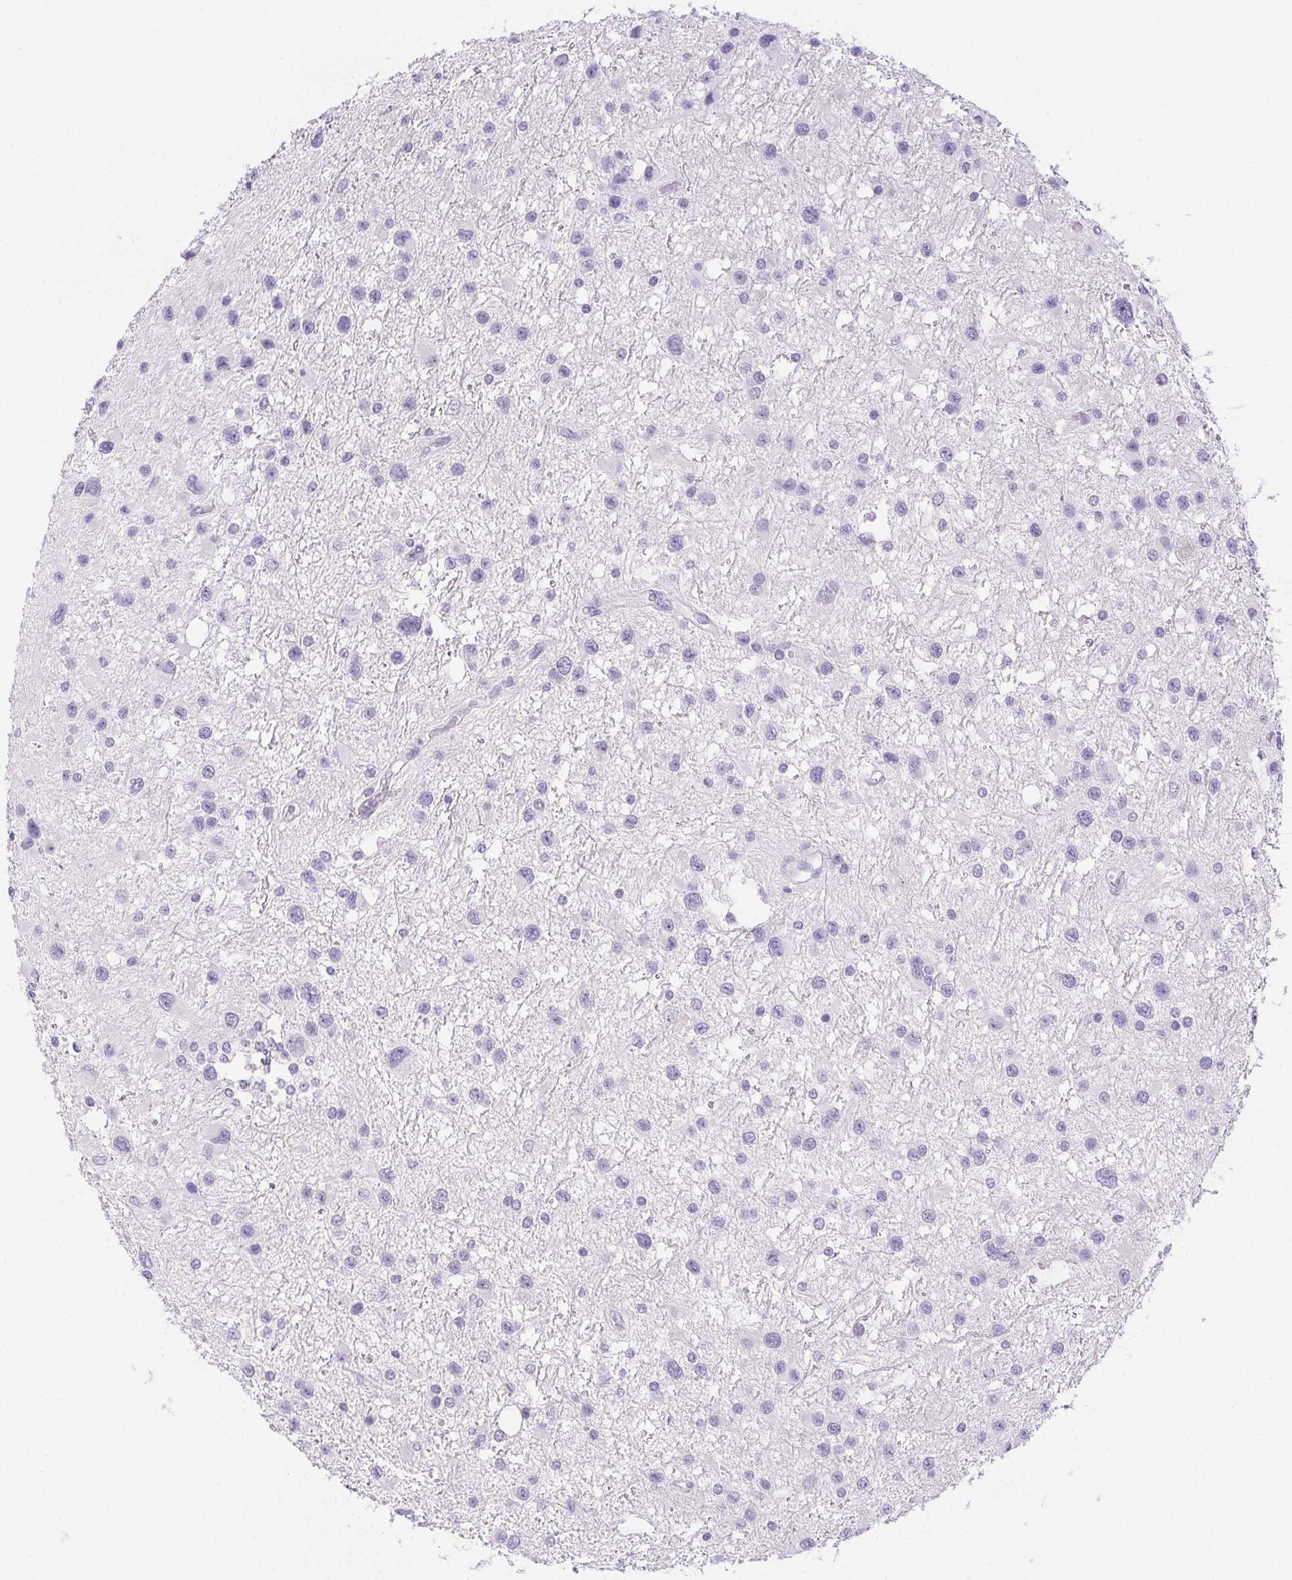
{"staining": {"intensity": "negative", "quantity": "none", "location": "none"}, "tissue": "glioma", "cell_type": "Tumor cells", "image_type": "cancer", "snomed": [{"axis": "morphology", "description": "Glioma, malignant, Low grade"}, {"axis": "topography", "description": "Brain"}], "caption": "Micrograph shows no protein positivity in tumor cells of glioma tissue.", "gene": "ST8SIA3", "patient": {"sex": "female", "age": 32}}